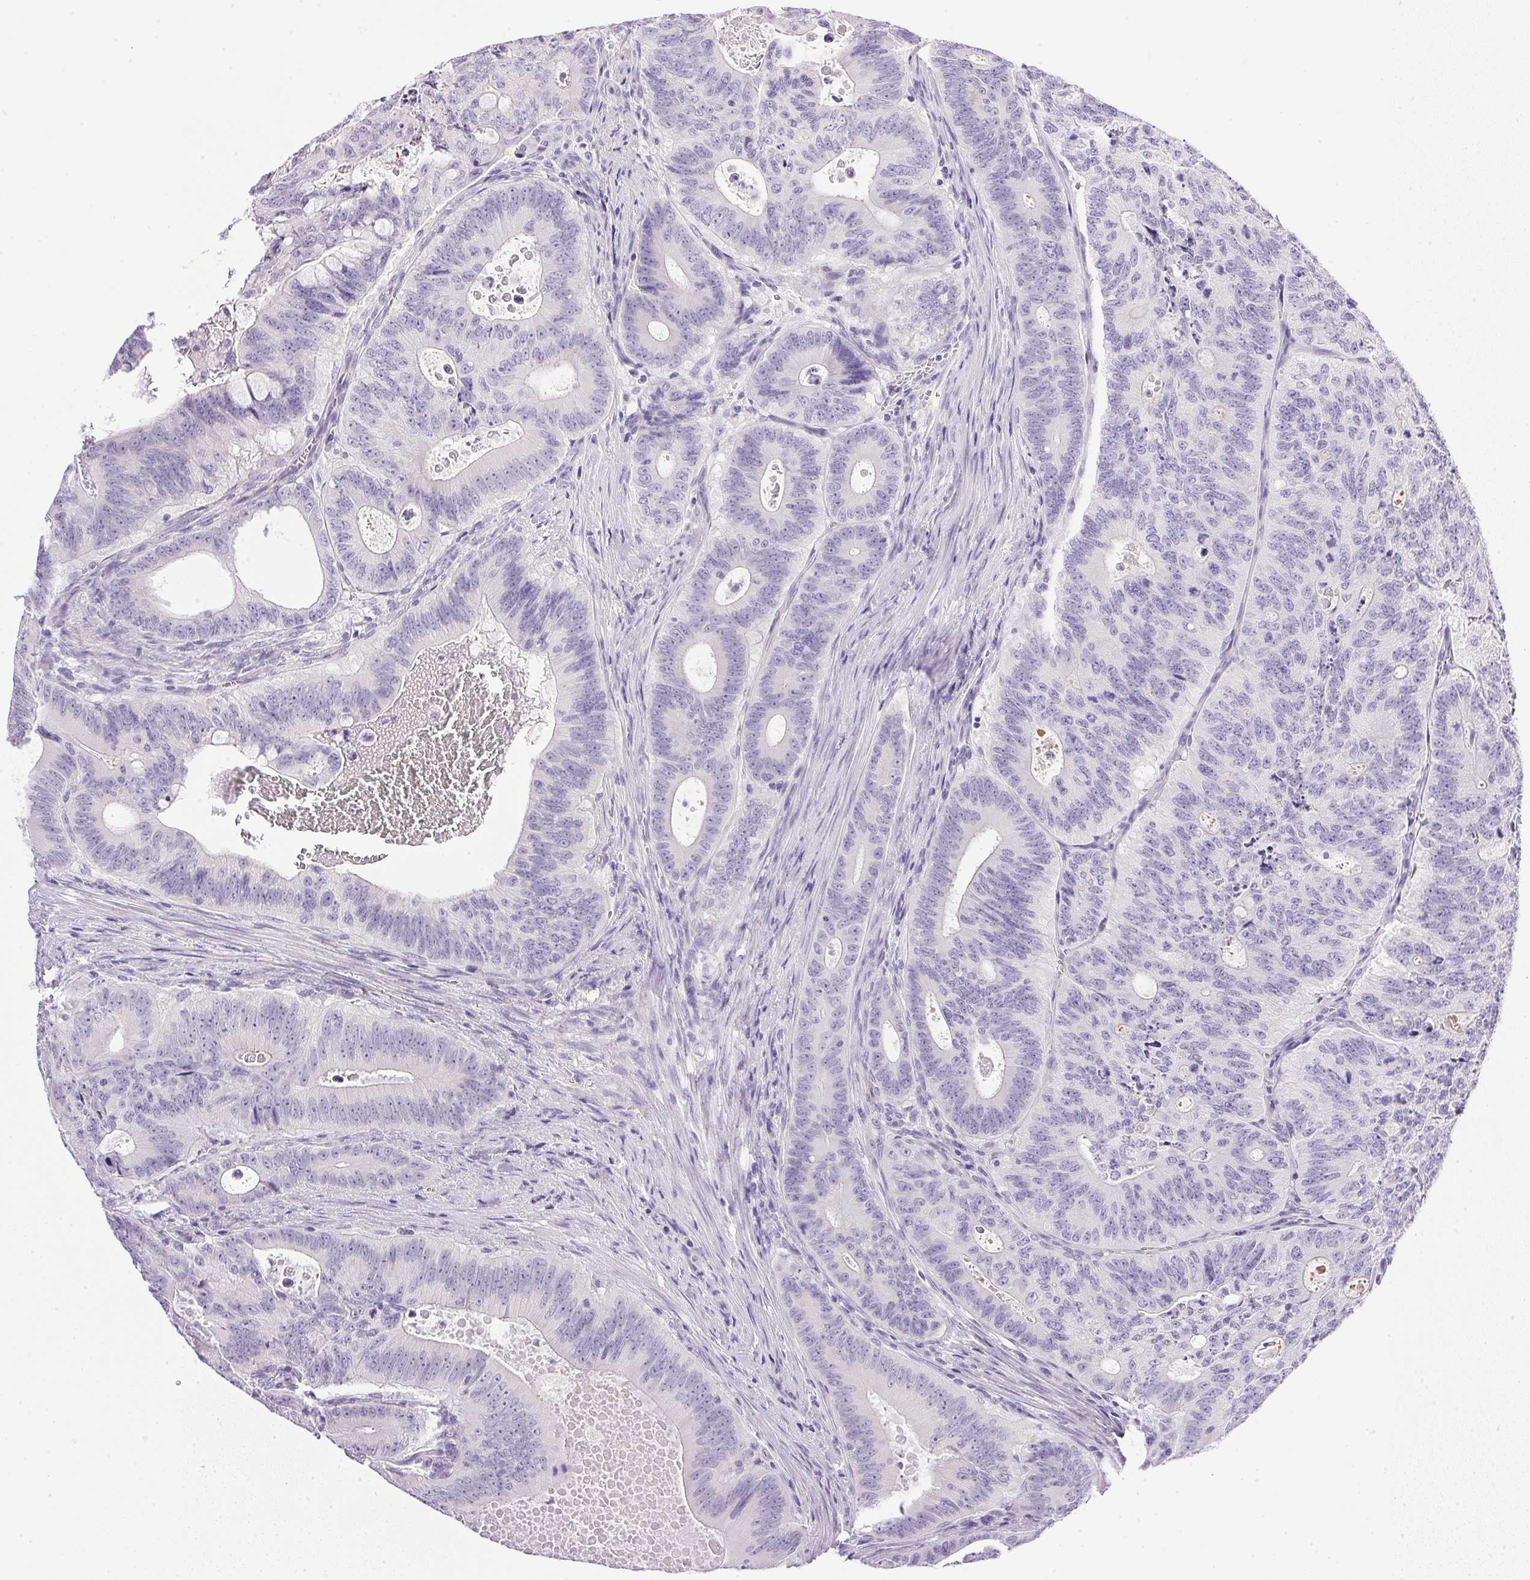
{"staining": {"intensity": "negative", "quantity": "none", "location": "none"}, "tissue": "colorectal cancer", "cell_type": "Tumor cells", "image_type": "cancer", "snomed": [{"axis": "morphology", "description": "Adenocarcinoma, NOS"}, {"axis": "topography", "description": "Colon"}], "caption": "Adenocarcinoma (colorectal) was stained to show a protein in brown. There is no significant expression in tumor cells.", "gene": "ATP6V0A4", "patient": {"sex": "male", "age": 62}}